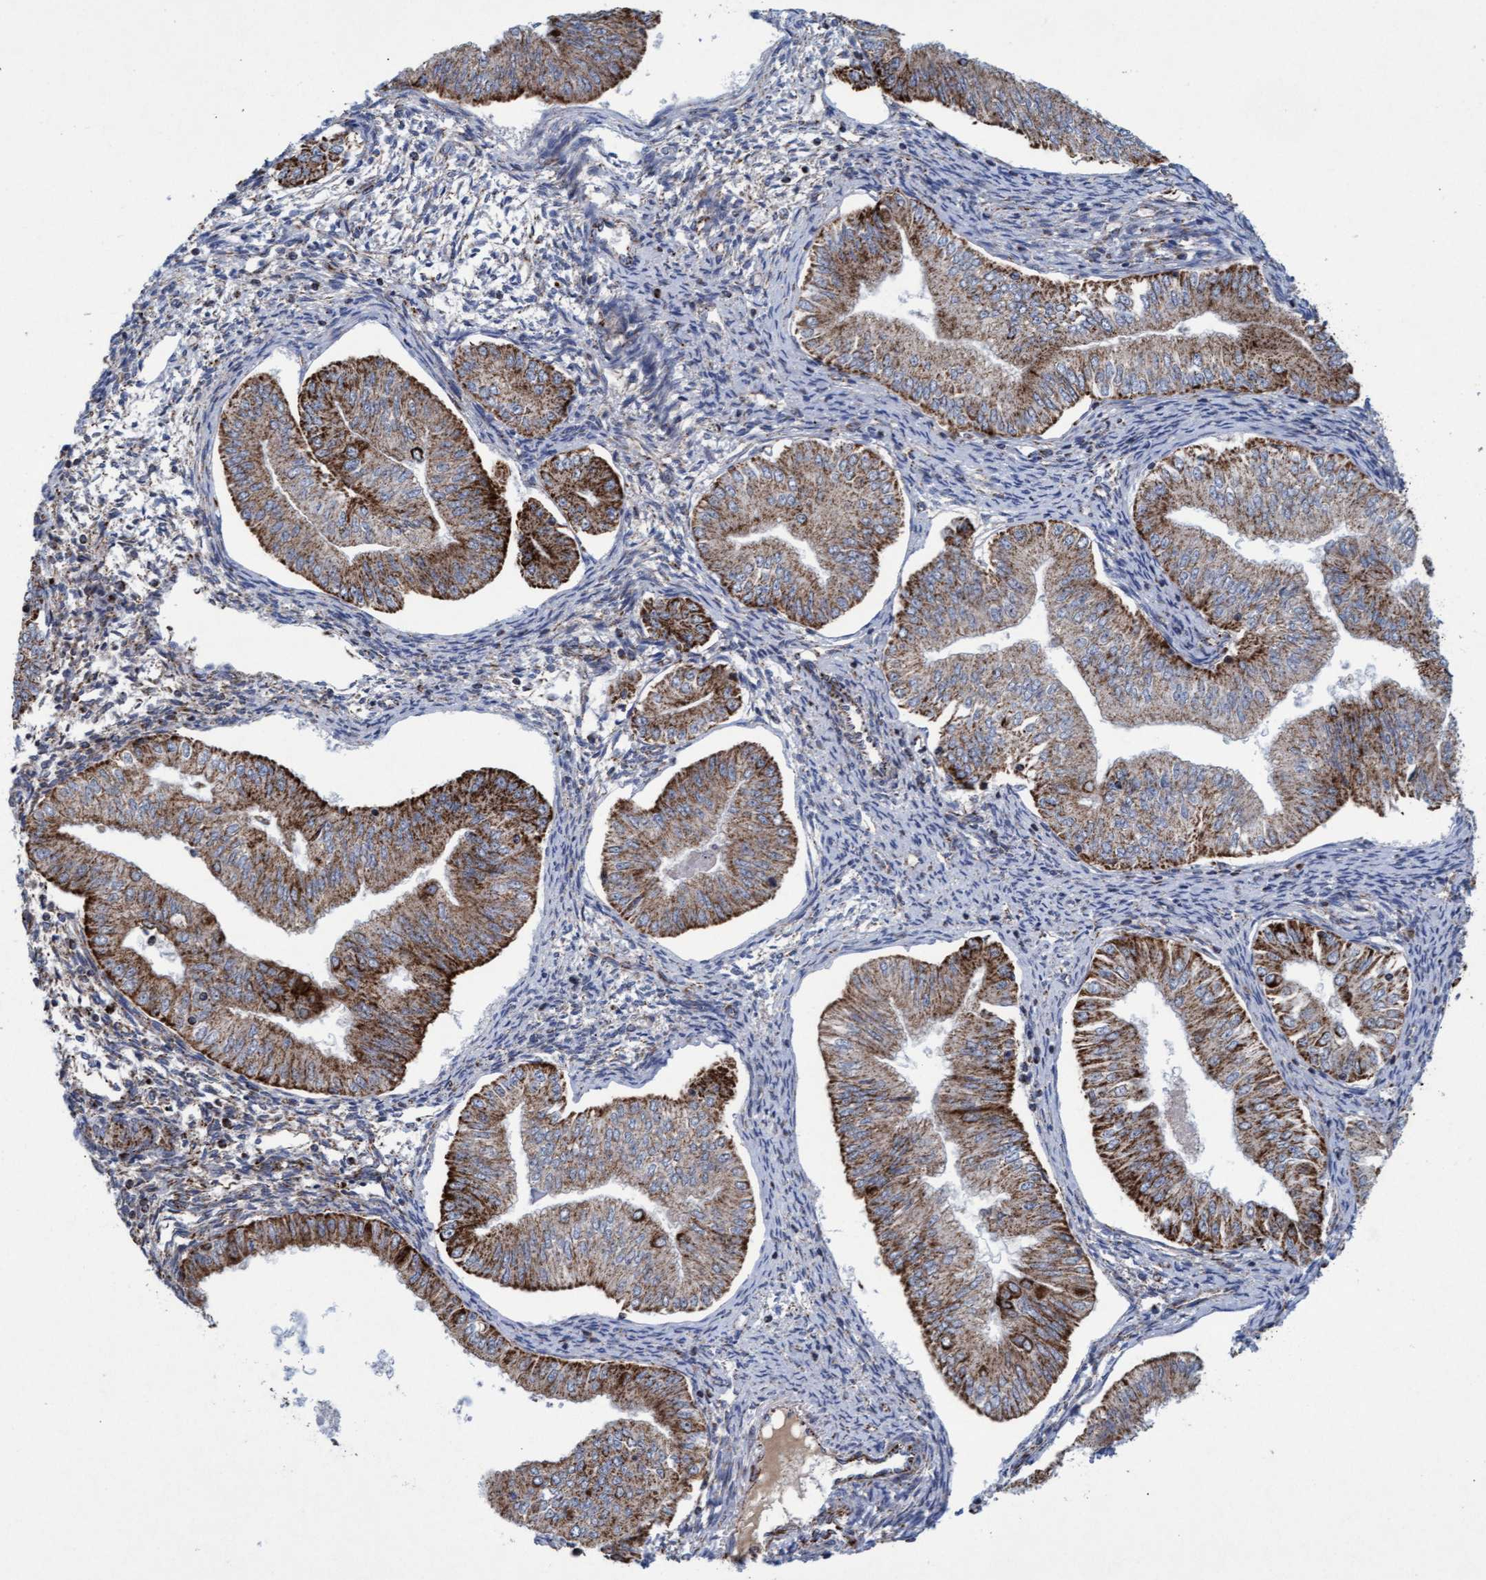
{"staining": {"intensity": "strong", "quantity": ">75%", "location": "cytoplasmic/membranous"}, "tissue": "endometrial cancer", "cell_type": "Tumor cells", "image_type": "cancer", "snomed": [{"axis": "morphology", "description": "Normal tissue, NOS"}, {"axis": "morphology", "description": "Adenocarcinoma, NOS"}, {"axis": "topography", "description": "Endometrium"}], "caption": "There is high levels of strong cytoplasmic/membranous expression in tumor cells of adenocarcinoma (endometrial), as demonstrated by immunohistochemical staining (brown color).", "gene": "MRPL38", "patient": {"sex": "female", "age": 53}}